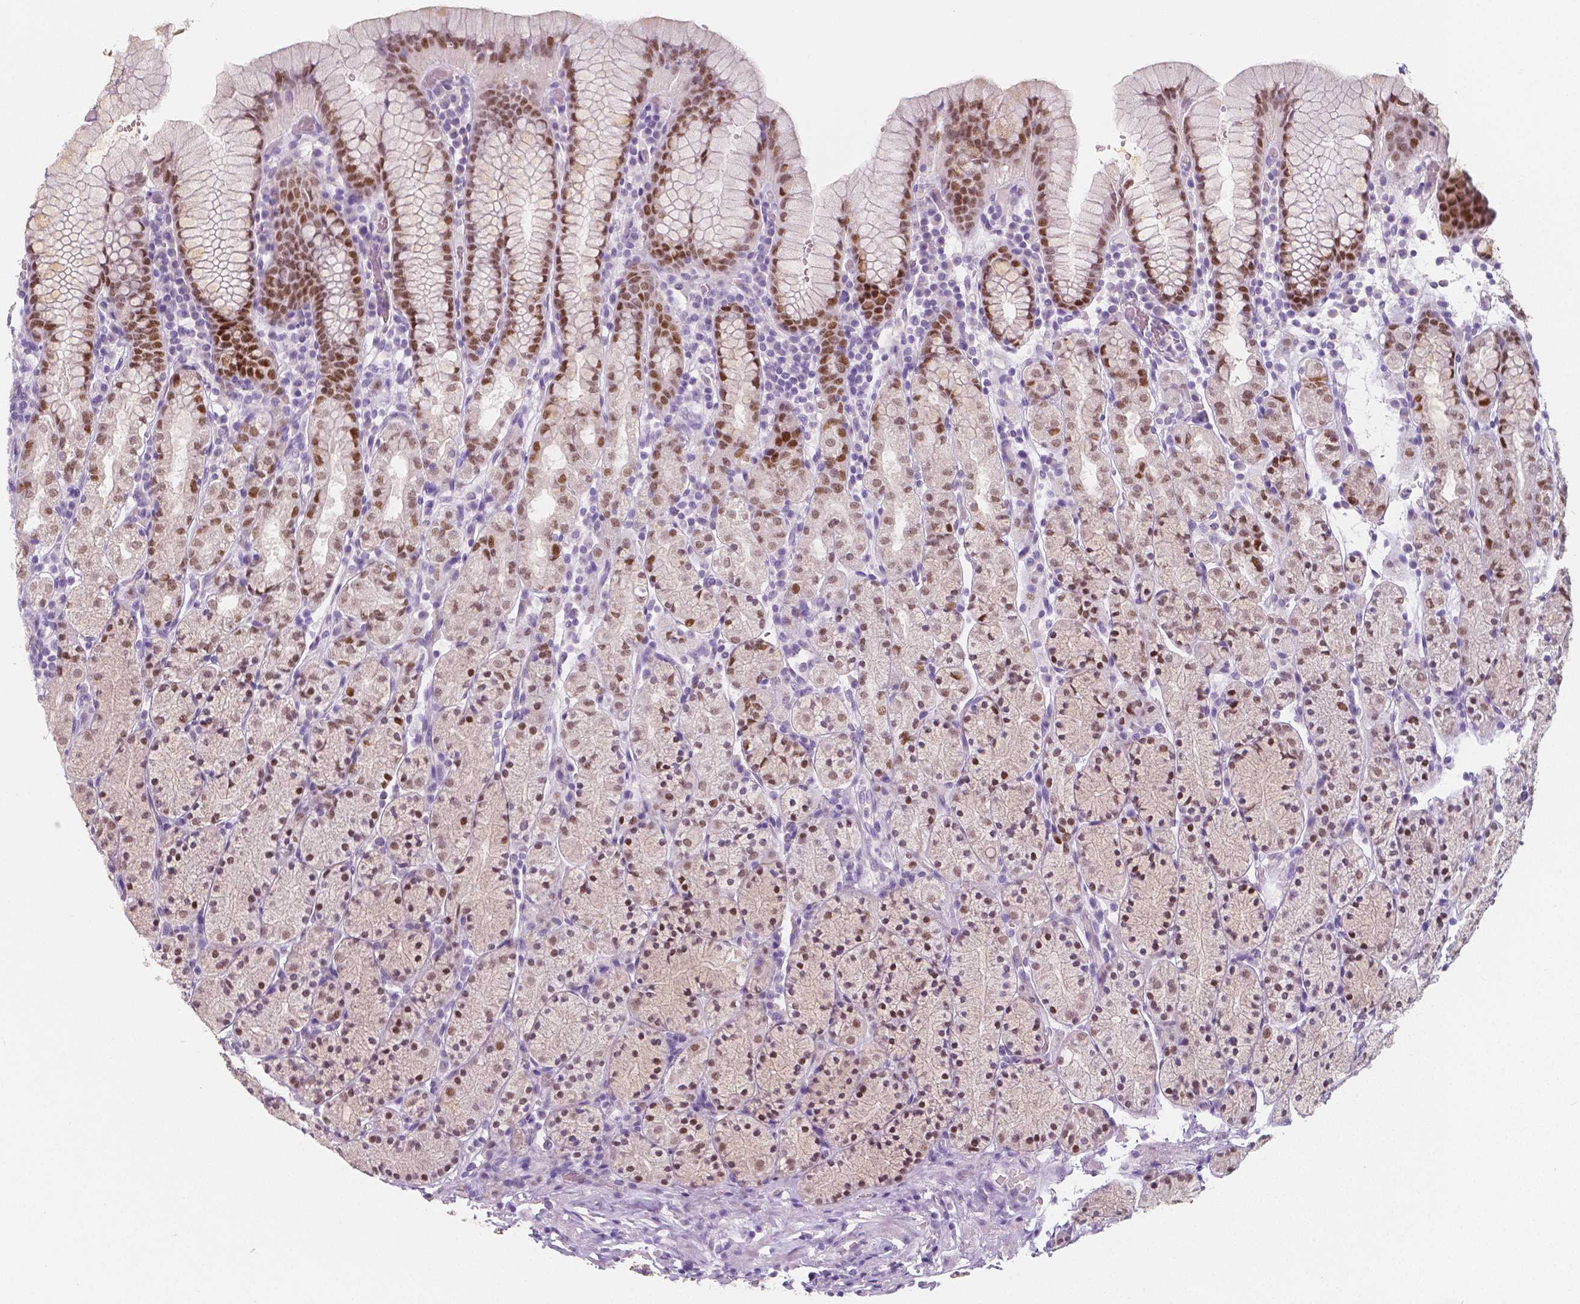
{"staining": {"intensity": "moderate", "quantity": ">75%", "location": "nuclear"}, "tissue": "stomach", "cell_type": "Glandular cells", "image_type": "normal", "snomed": [{"axis": "morphology", "description": "Normal tissue, NOS"}, {"axis": "topography", "description": "Stomach, upper"}, {"axis": "topography", "description": "Stomach"}], "caption": "Benign stomach was stained to show a protein in brown. There is medium levels of moderate nuclear positivity in about >75% of glandular cells. (DAB (3,3'-diaminobenzidine) IHC, brown staining for protein, blue staining for nuclei).", "gene": "HNF1B", "patient": {"sex": "male", "age": 62}}